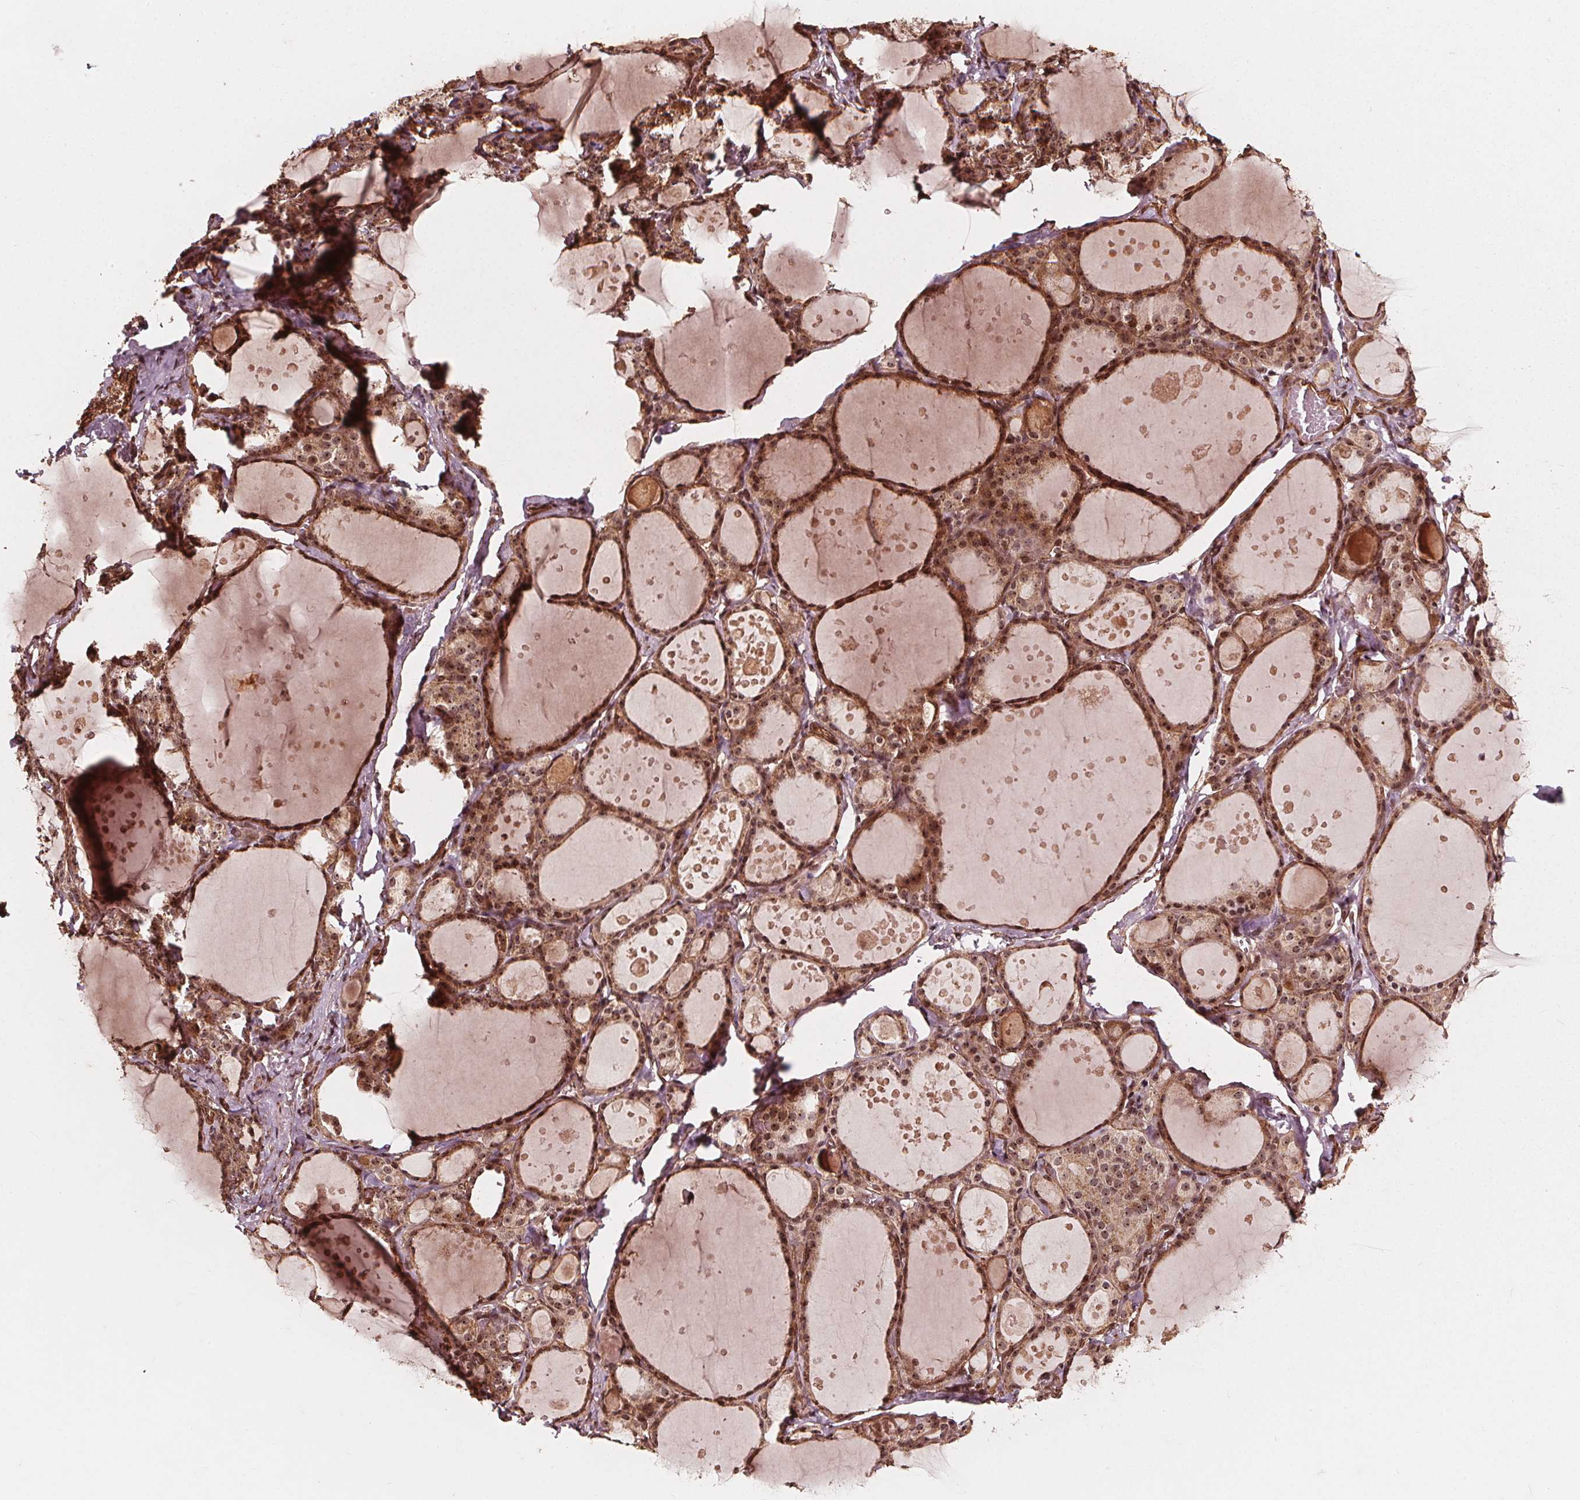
{"staining": {"intensity": "moderate", "quantity": ">75%", "location": "cytoplasmic/membranous,nuclear"}, "tissue": "thyroid gland", "cell_type": "Glandular cells", "image_type": "normal", "snomed": [{"axis": "morphology", "description": "Normal tissue, NOS"}, {"axis": "topography", "description": "Thyroid gland"}], "caption": "An image showing moderate cytoplasmic/membranous,nuclear staining in about >75% of glandular cells in benign thyroid gland, as visualized by brown immunohistochemical staining.", "gene": "EXOSC9", "patient": {"sex": "male", "age": 68}}